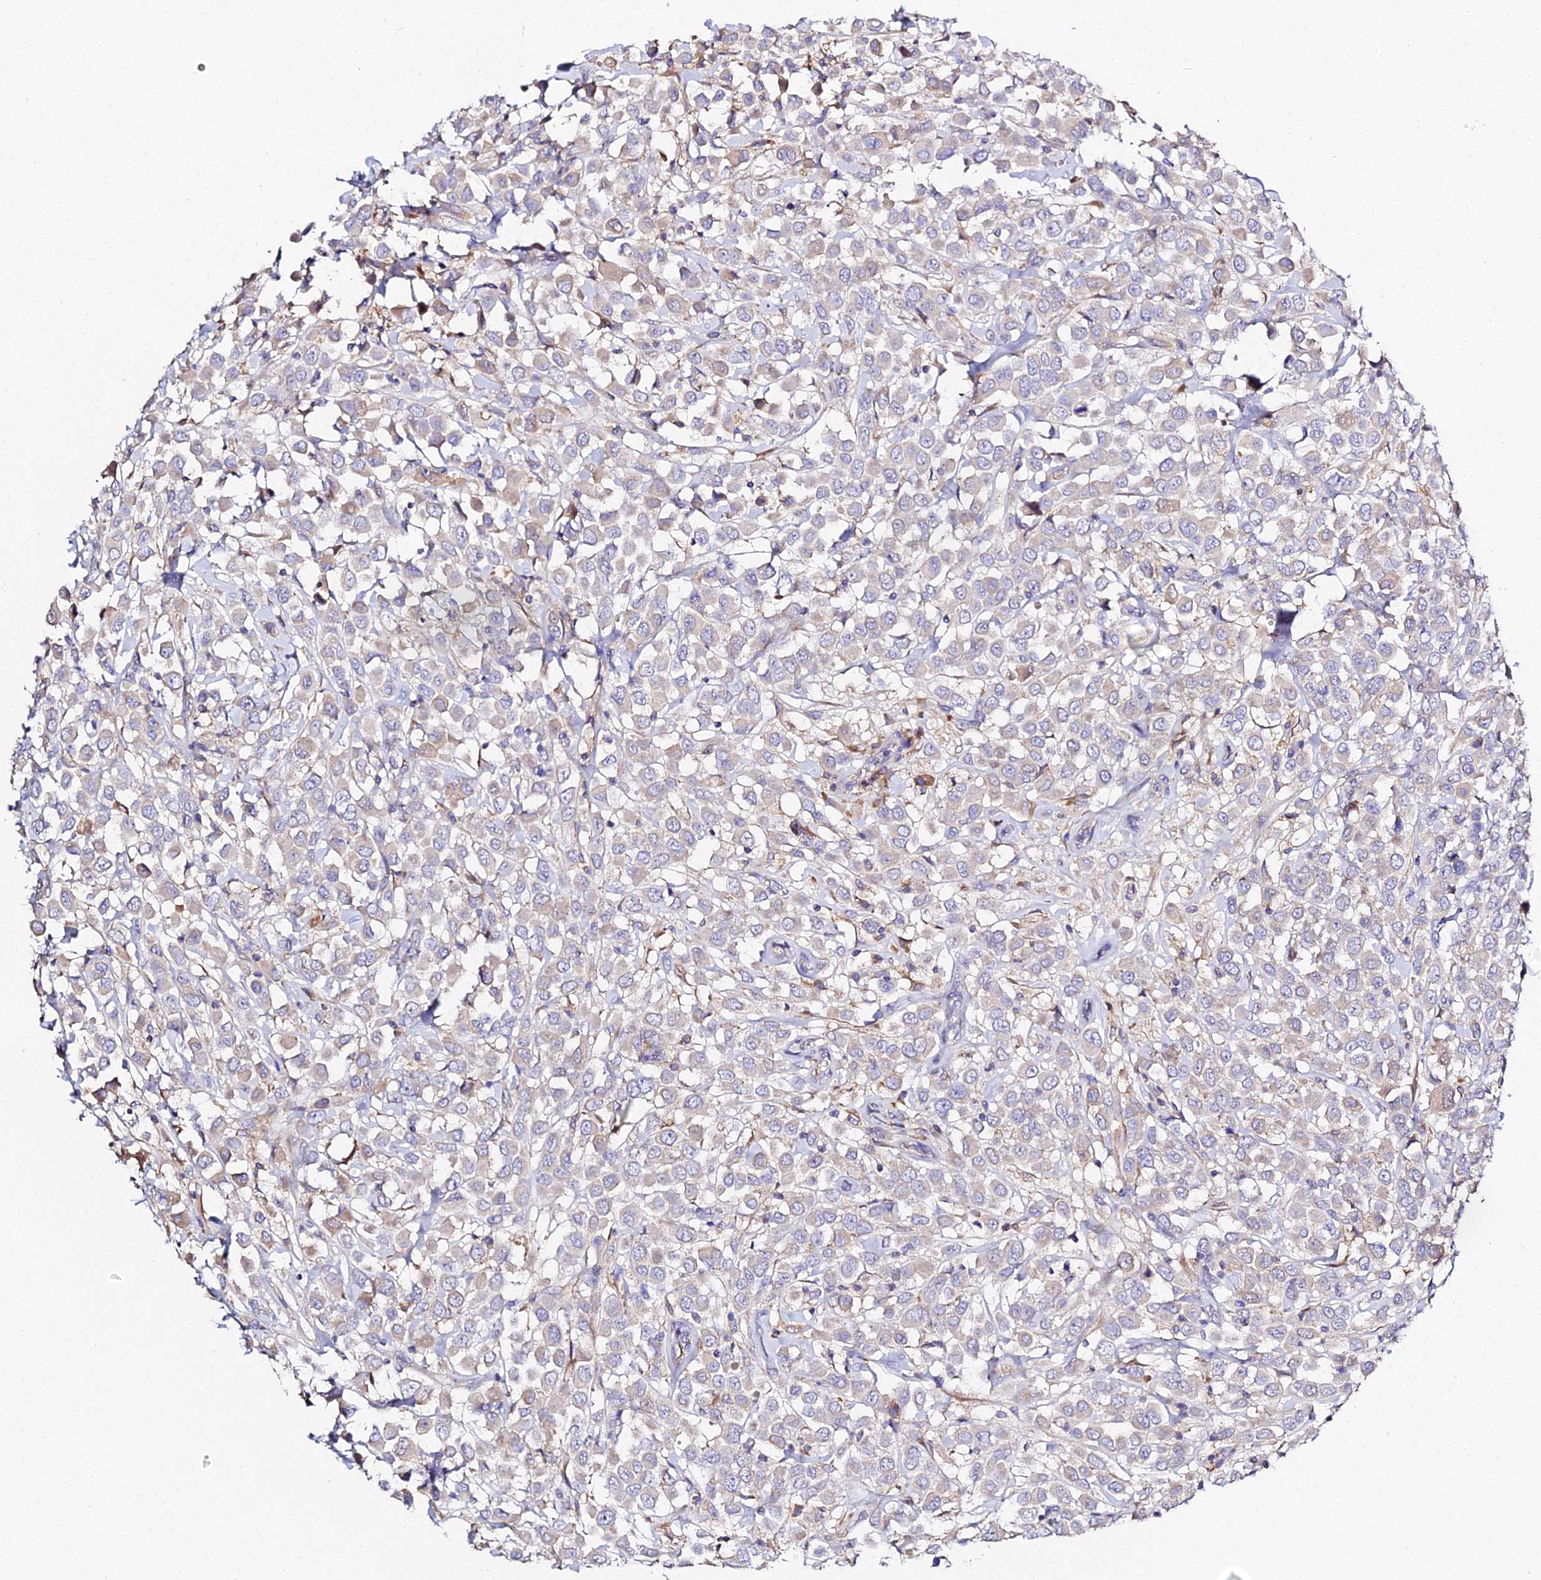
{"staining": {"intensity": "moderate", "quantity": "<25%", "location": "cytoplasmic/membranous"}, "tissue": "breast cancer", "cell_type": "Tumor cells", "image_type": "cancer", "snomed": [{"axis": "morphology", "description": "Duct carcinoma"}, {"axis": "topography", "description": "Breast"}], "caption": "Tumor cells exhibit low levels of moderate cytoplasmic/membranous positivity in about <25% of cells in breast infiltrating ductal carcinoma. (Brightfield microscopy of DAB IHC at high magnification).", "gene": "SCX", "patient": {"sex": "female", "age": 61}}